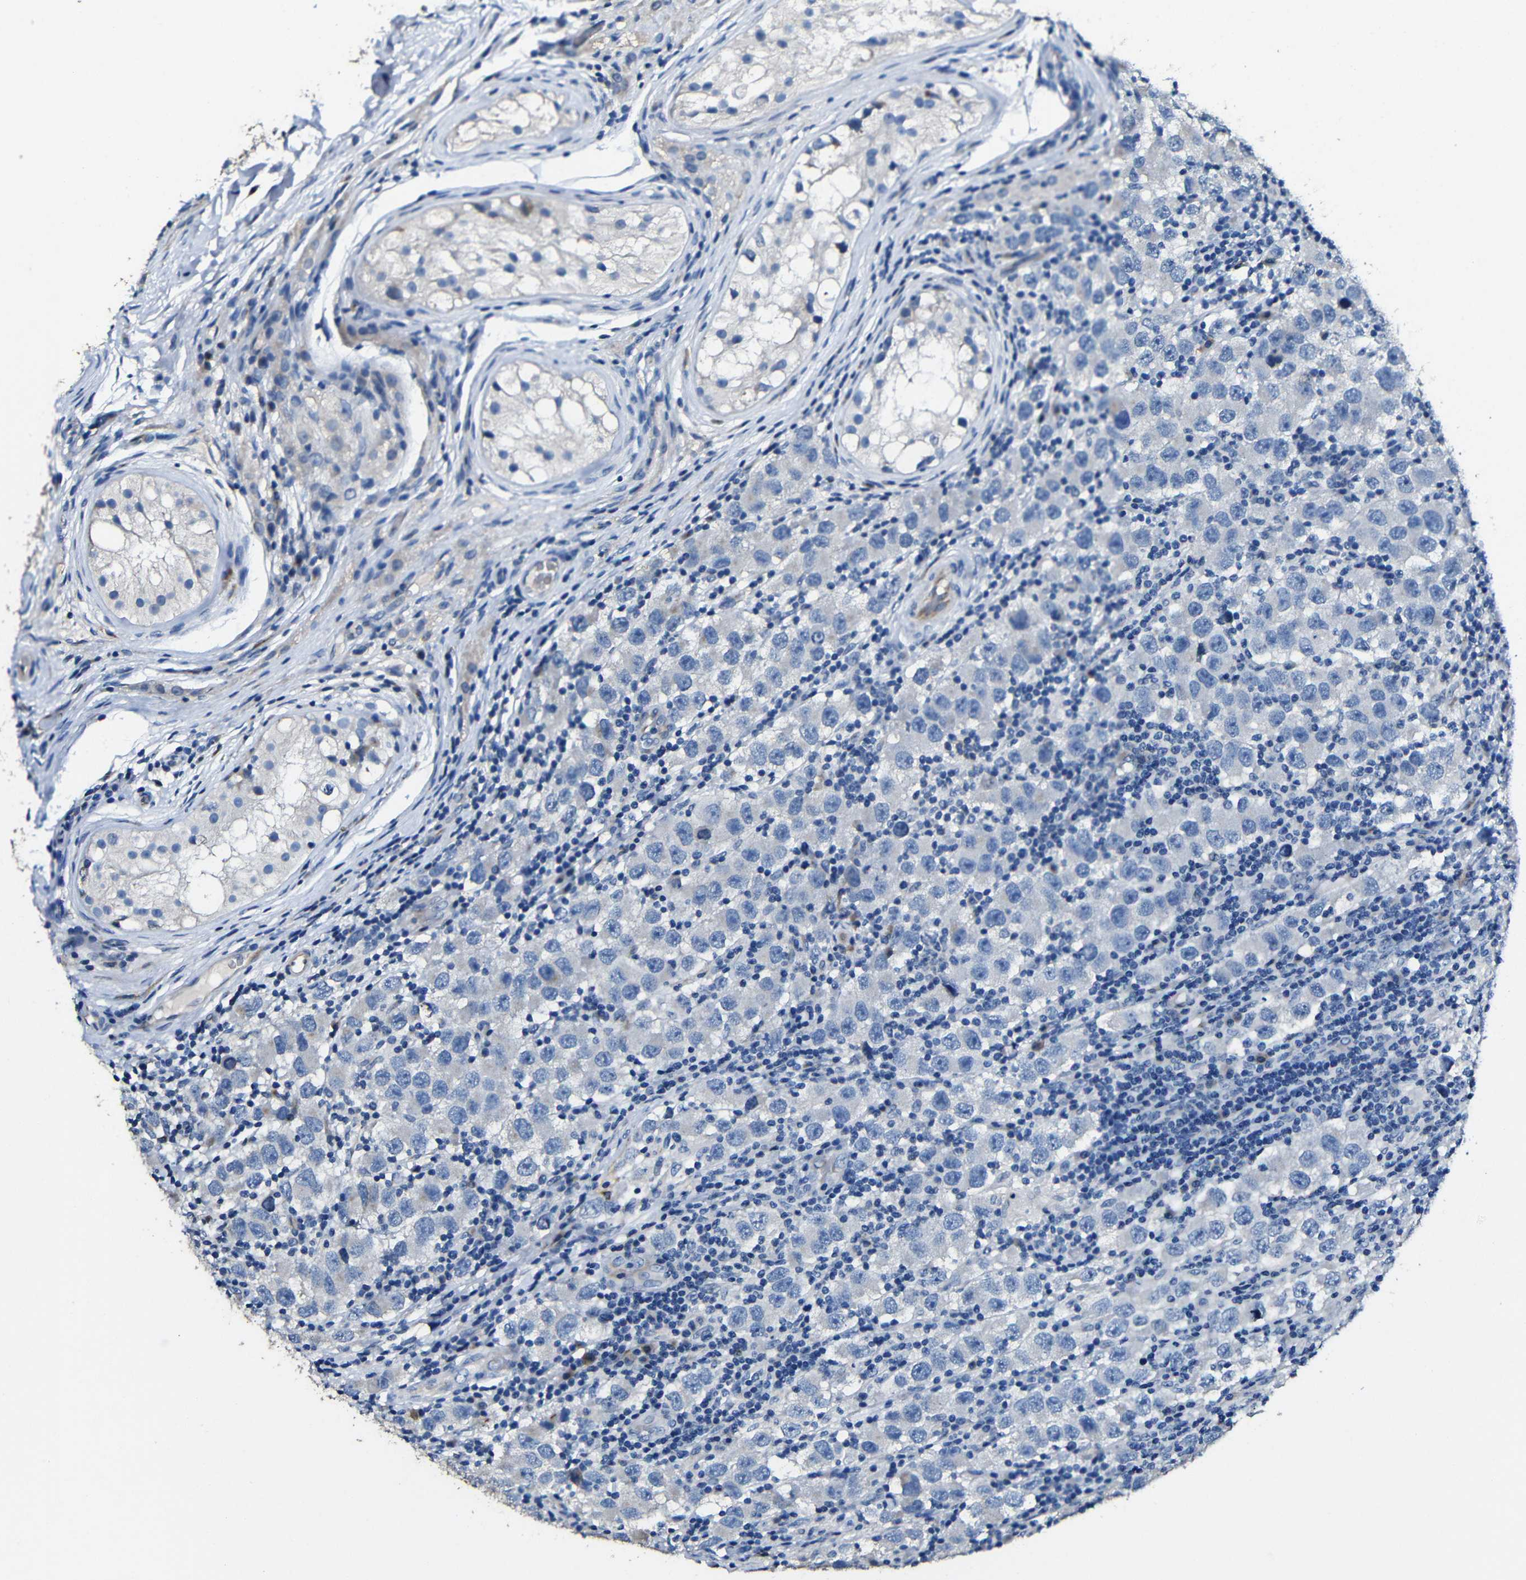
{"staining": {"intensity": "negative", "quantity": "none", "location": "none"}, "tissue": "testis cancer", "cell_type": "Tumor cells", "image_type": "cancer", "snomed": [{"axis": "morphology", "description": "Carcinoma, Embryonal, NOS"}, {"axis": "topography", "description": "Testis"}], "caption": "Human testis cancer (embryonal carcinoma) stained for a protein using immunohistochemistry (IHC) displays no expression in tumor cells.", "gene": "ACKR2", "patient": {"sex": "male", "age": 21}}